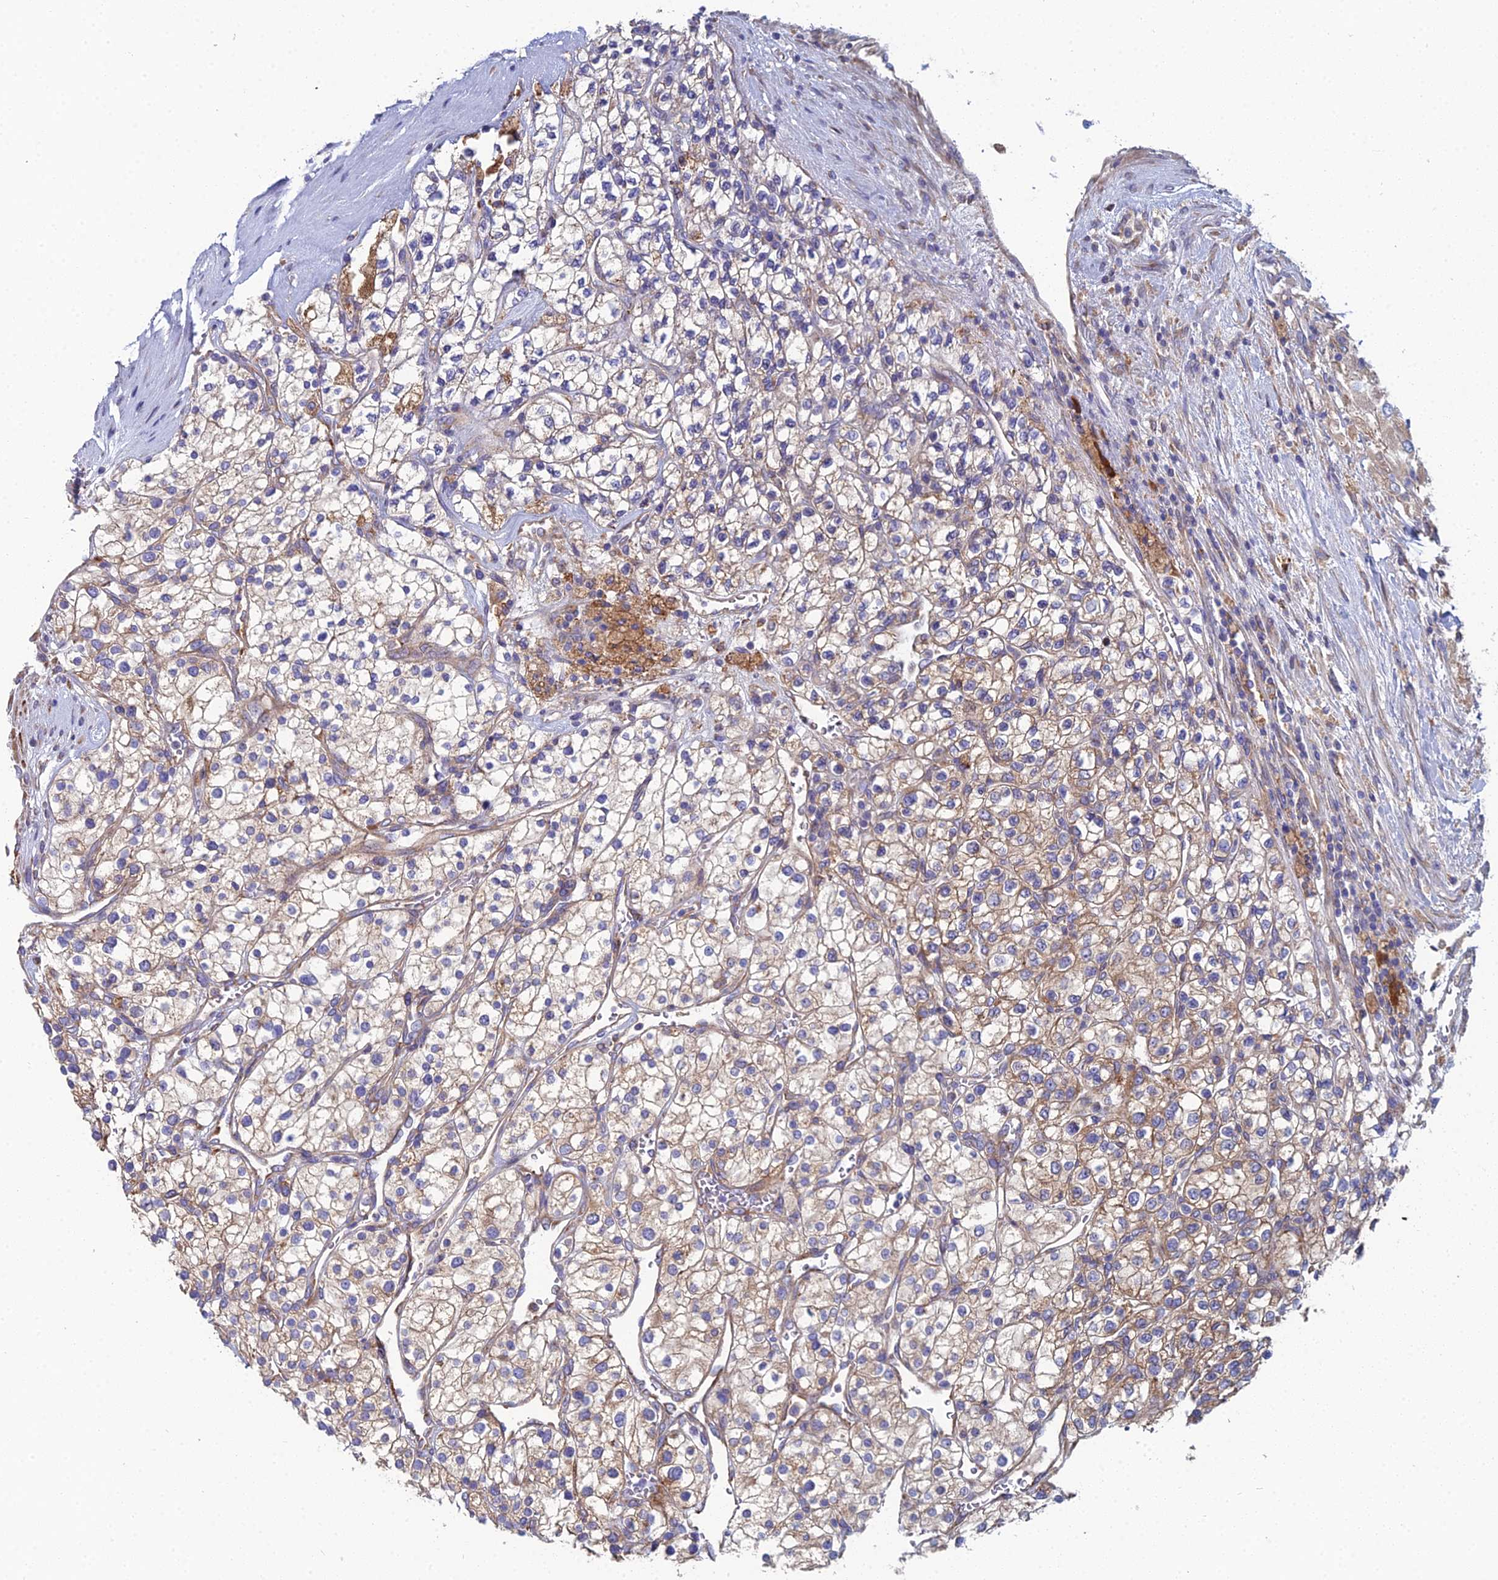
{"staining": {"intensity": "moderate", "quantity": "<25%", "location": "cytoplasmic/membranous"}, "tissue": "renal cancer", "cell_type": "Tumor cells", "image_type": "cancer", "snomed": [{"axis": "morphology", "description": "Adenocarcinoma, NOS"}, {"axis": "topography", "description": "Kidney"}], "caption": "Human renal adenocarcinoma stained for a protein (brown) shows moderate cytoplasmic/membranous positive positivity in about <25% of tumor cells.", "gene": "CLCN3", "patient": {"sex": "male", "age": 80}}